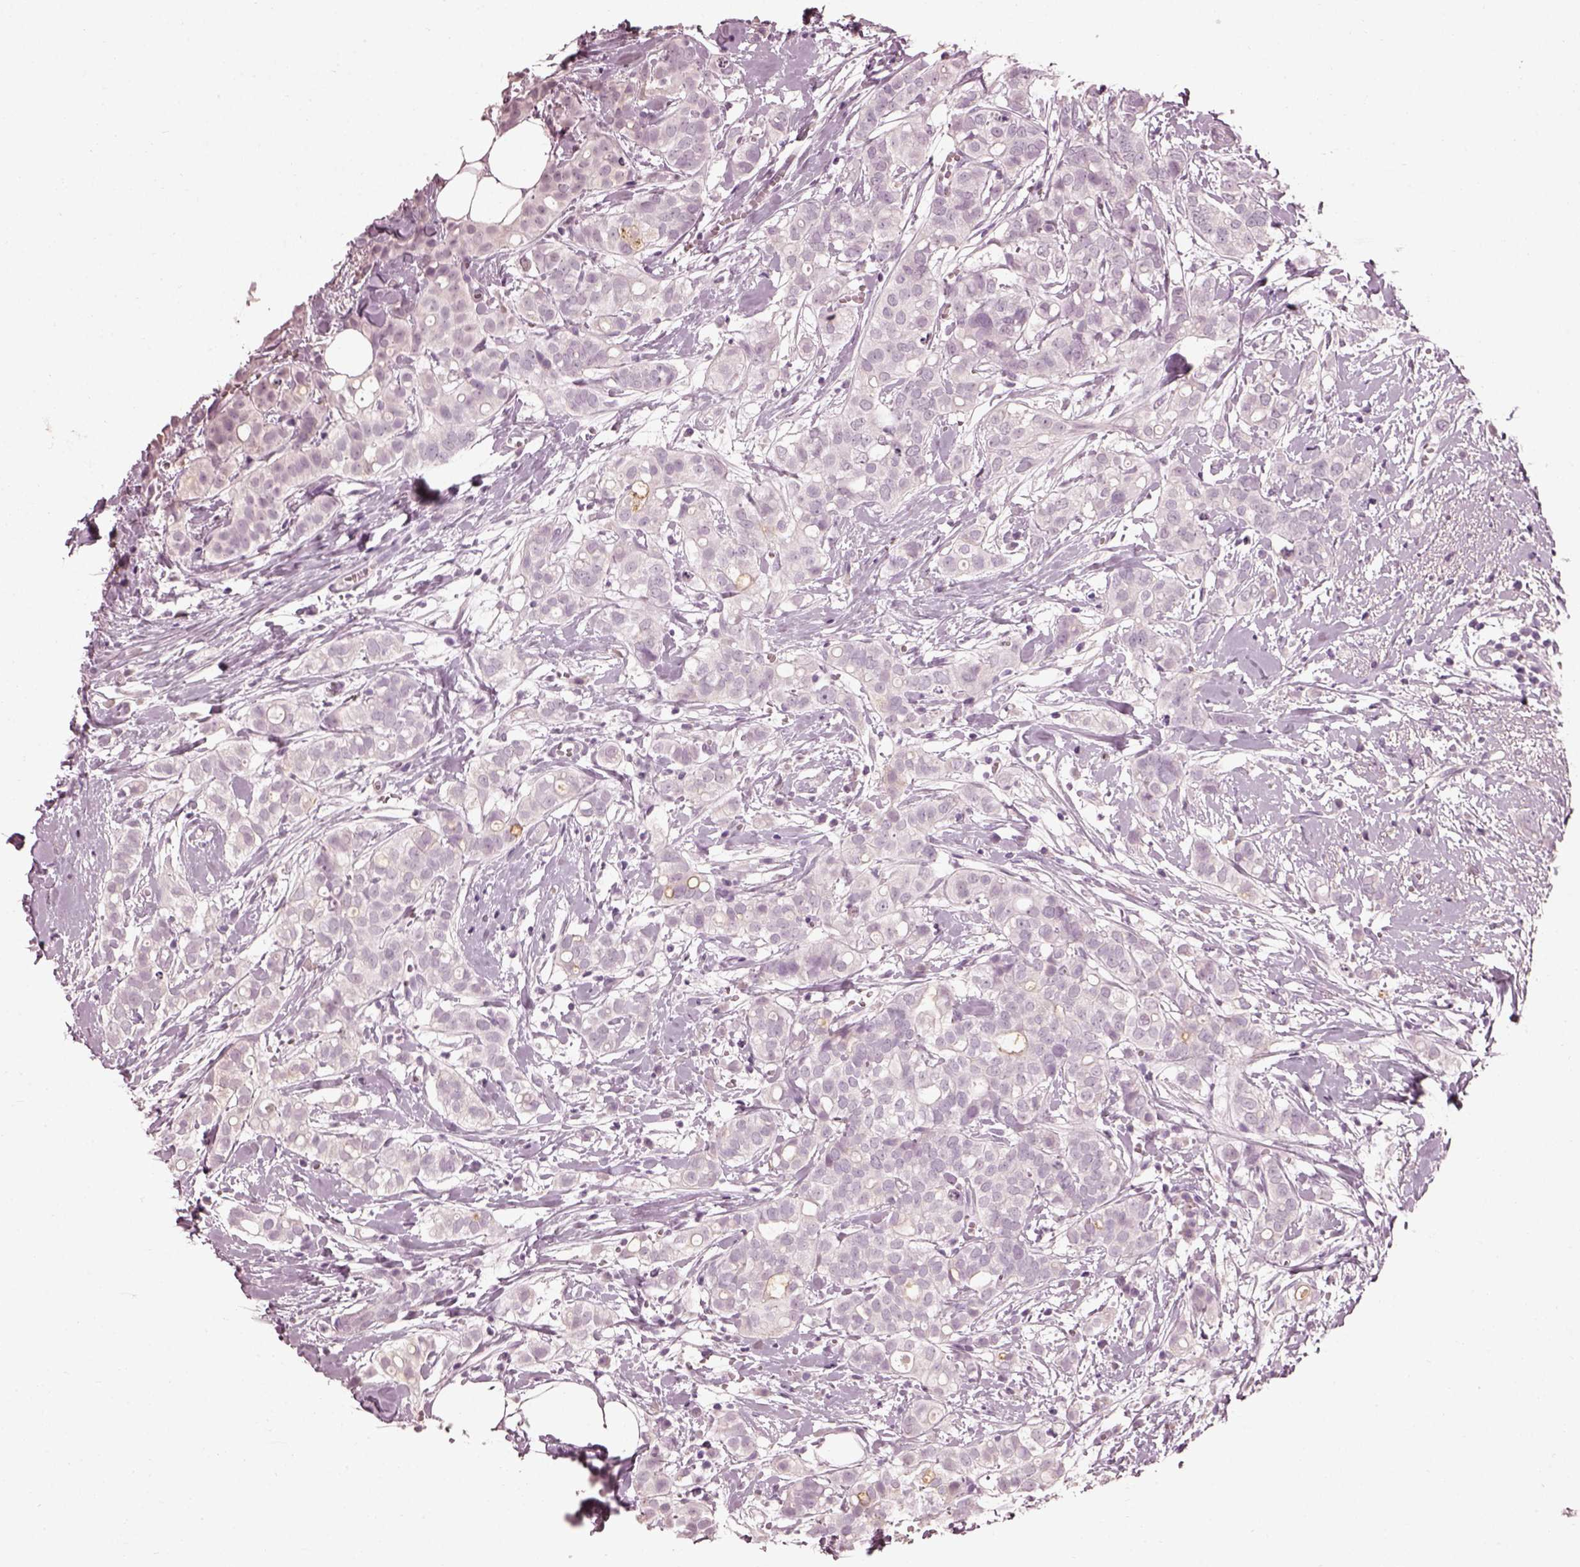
{"staining": {"intensity": "negative", "quantity": "none", "location": "none"}, "tissue": "breast cancer", "cell_type": "Tumor cells", "image_type": "cancer", "snomed": [{"axis": "morphology", "description": "Duct carcinoma"}, {"axis": "topography", "description": "Breast"}], "caption": "High magnification brightfield microscopy of breast infiltrating ductal carcinoma stained with DAB (3,3'-diaminobenzidine) (brown) and counterstained with hematoxylin (blue): tumor cells show no significant positivity. (Brightfield microscopy of DAB (3,3'-diaminobenzidine) IHC at high magnification).", "gene": "FUT4", "patient": {"sex": "female", "age": 40}}